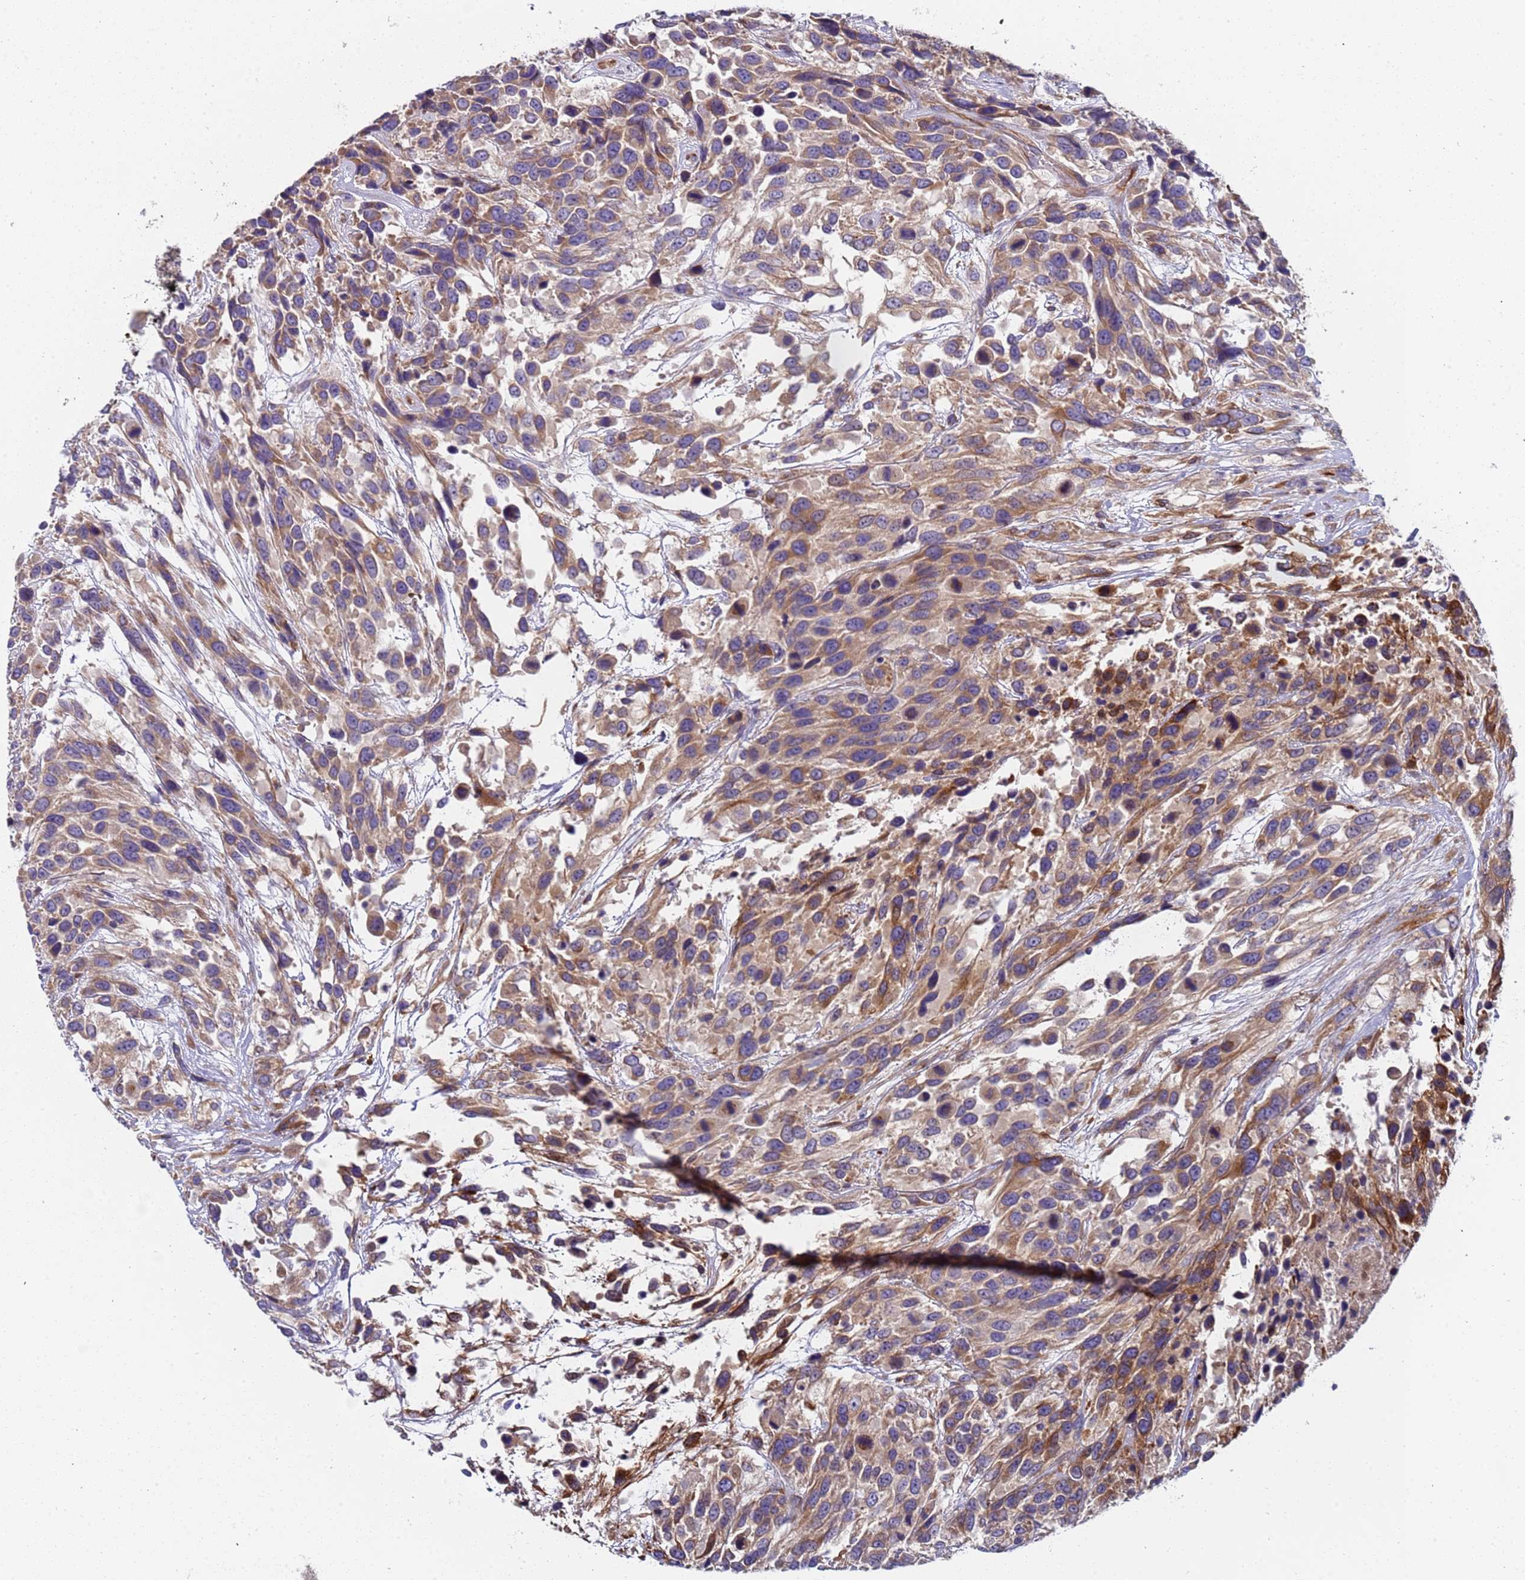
{"staining": {"intensity": "moderate", "quantity": "25%-75%", "location": "cytoplasmic/membranous"}, "tissue": "urothelial cancer", "cell_type": "Tumor cells", "image_type": "cancer", "snomed": [{"axis": "morphology", "description": "Urothelial carcinoma, High grade"}, {"axis": "topography", "description": "Urinary bladder"}], "caption": "A medium amount of moderate cytoplasmic/membranous expression is present in approximately 25%-75% of tumor cells in high-grade urothelial carcinoma tissue. (DAB = brown stain, brightfield microscopy at high magnification).", "gene": "PAQR7", "patient": {"sex": "female", "age": 70}}